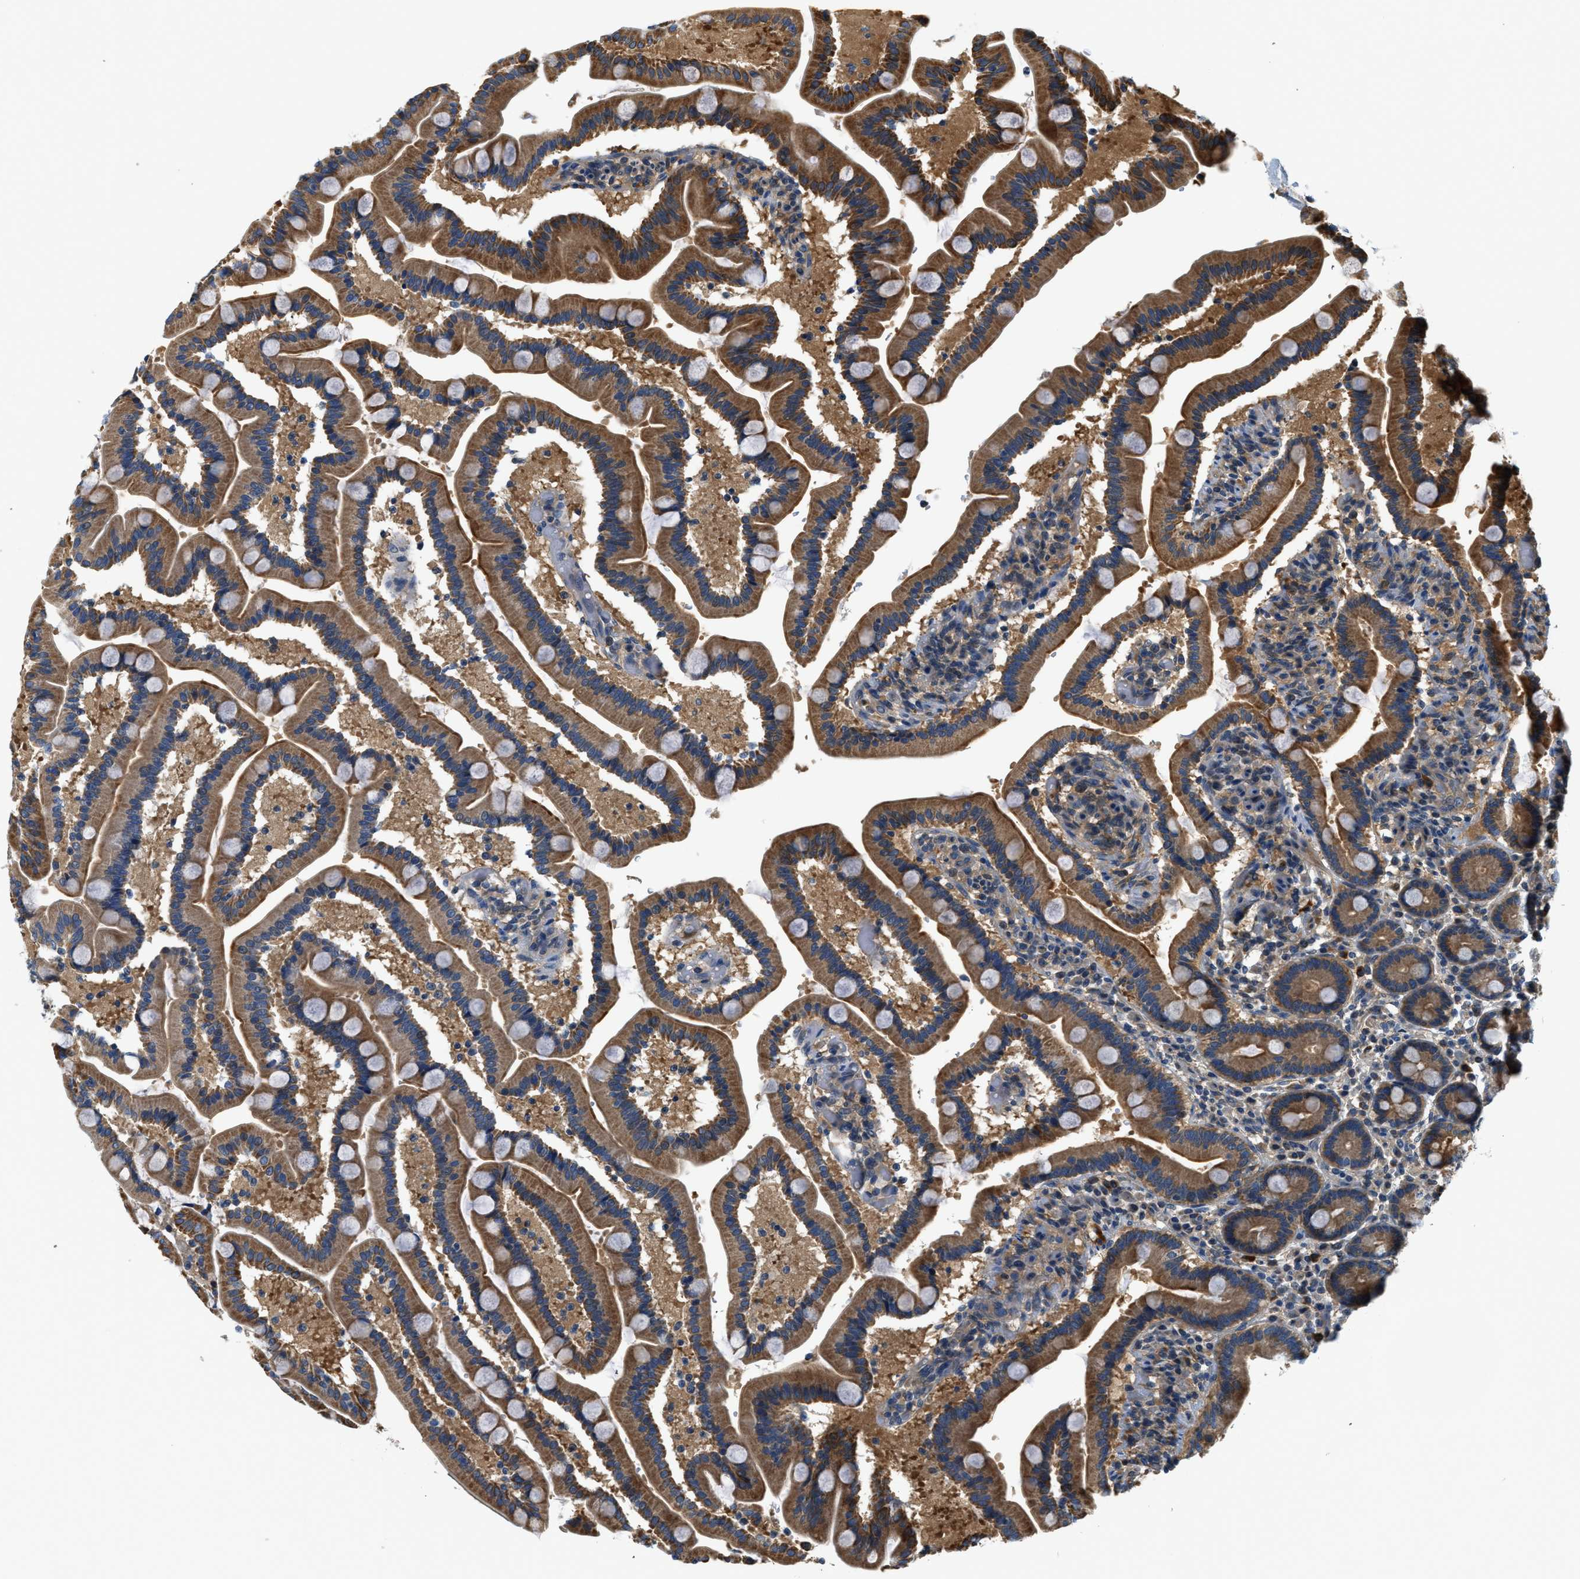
{"staining": {"intensity": "strong", "quantity": ">75%", "location": "cytoplasmic/membranous"}, "tissue": "duodenum", "cell_type": "Glandular cells", "image_type": "normal", "snomed": [{"axis": "morphology", "description": "Normal tissue, NOS"}, {"axis": "topography", "description": "Duodenum"}], "caption": "Immunohistochemistry photomicrograph of benign duodenum: human duodenum stained using immunohistochemistry (IHC) reveals high levels of strong protein expression localized specifically in the cytoplasmic/membranous of glandular cells, appearing as a cytoplasmic/membranous brown color.", "gene": "KCNK1", "patient": {"sex": "male", "age": 54}}